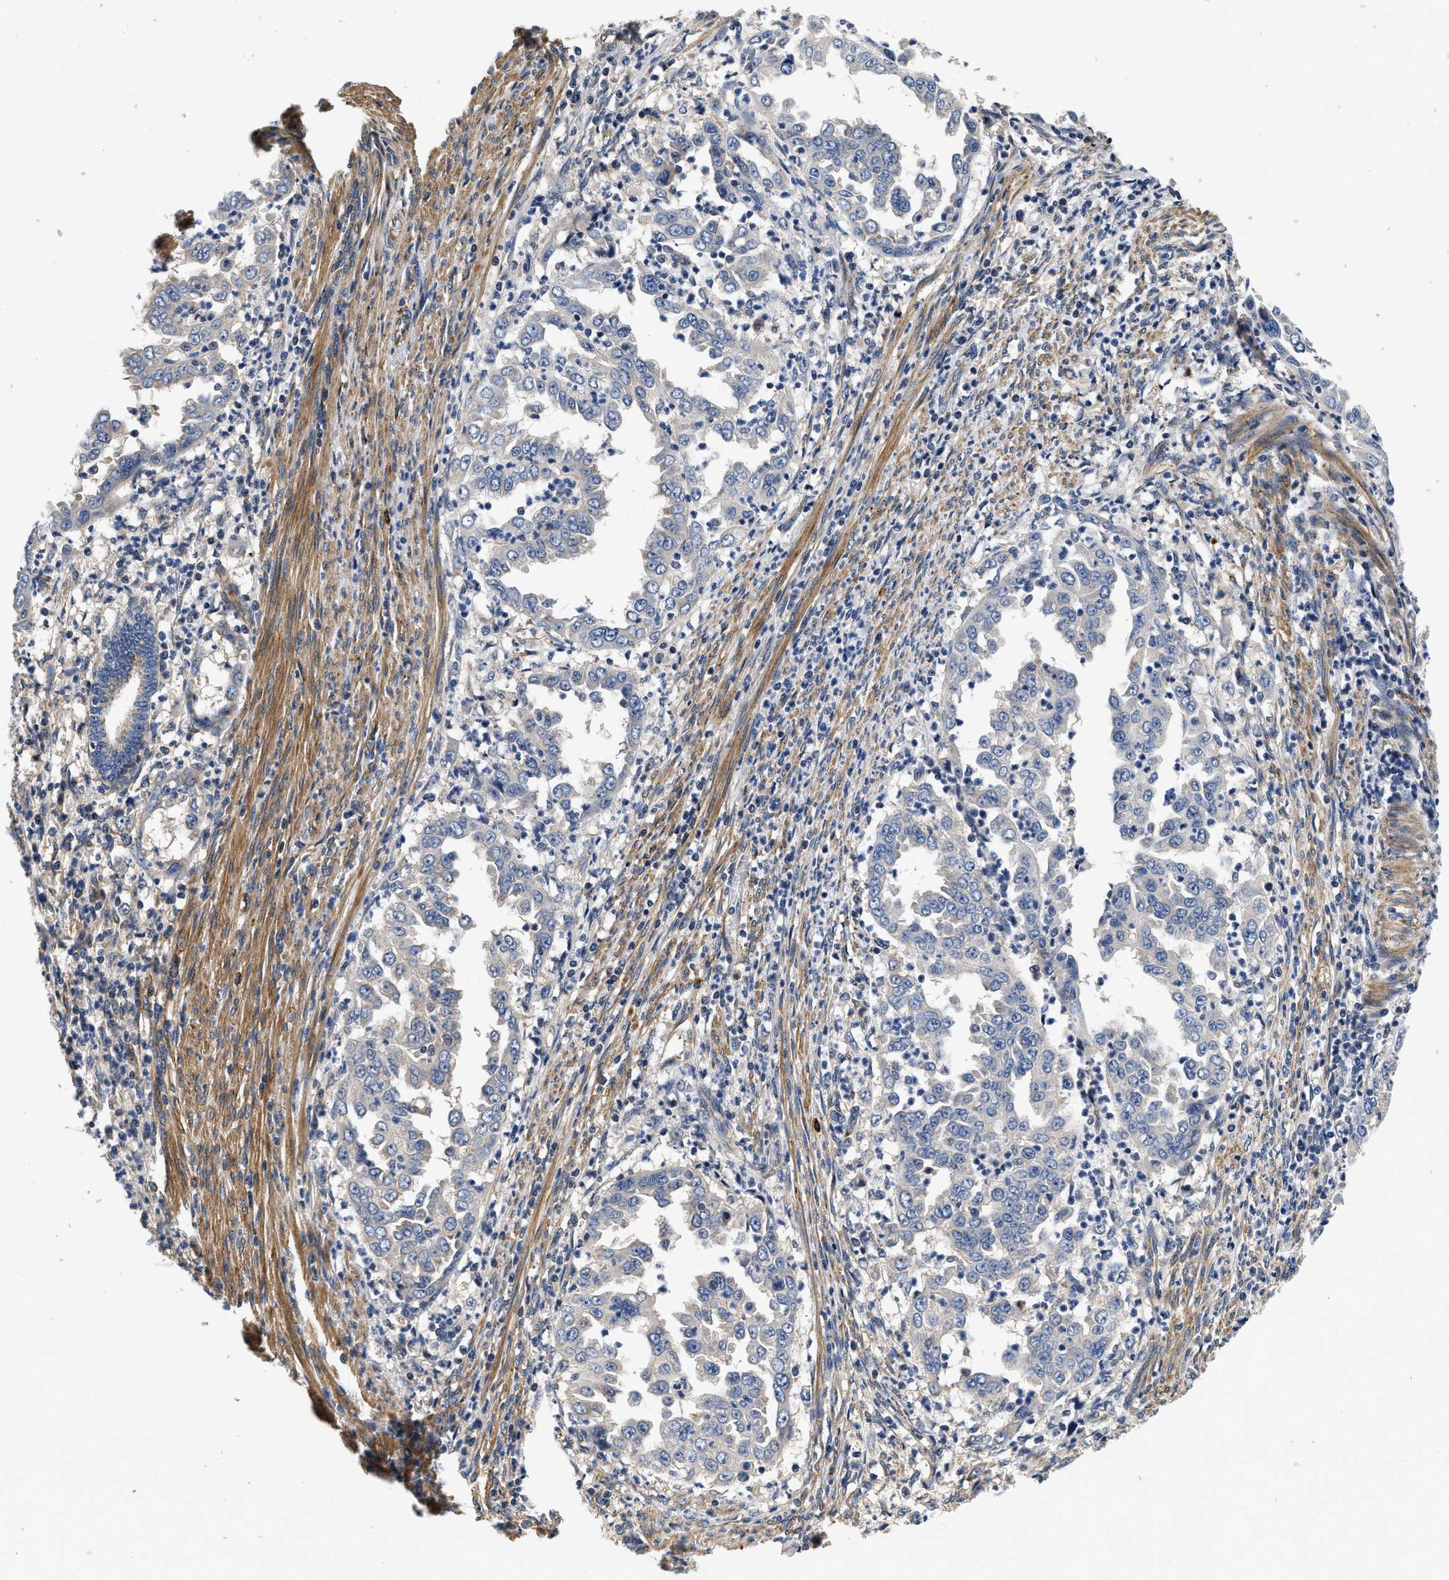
{"staining": {"intensity": "negative", "quantity": "none", "location": "none"}, "tissue": "endometrial cancer", "cell_type": "Tumor cells", "image_type": "cancer", "snomed": [{"axis": "morphology", "description": "Adenocarcinoma, NOS"}, {"axis": "topography", "description": "Endometrium"}], "caption": "This is an immunohistochemistry micrograph of human endometrial cancer (adenocarcinoma). There is no staining in tumor cells.", "gene": "NME6", "patient": {"sex": "female", "age": 85}}